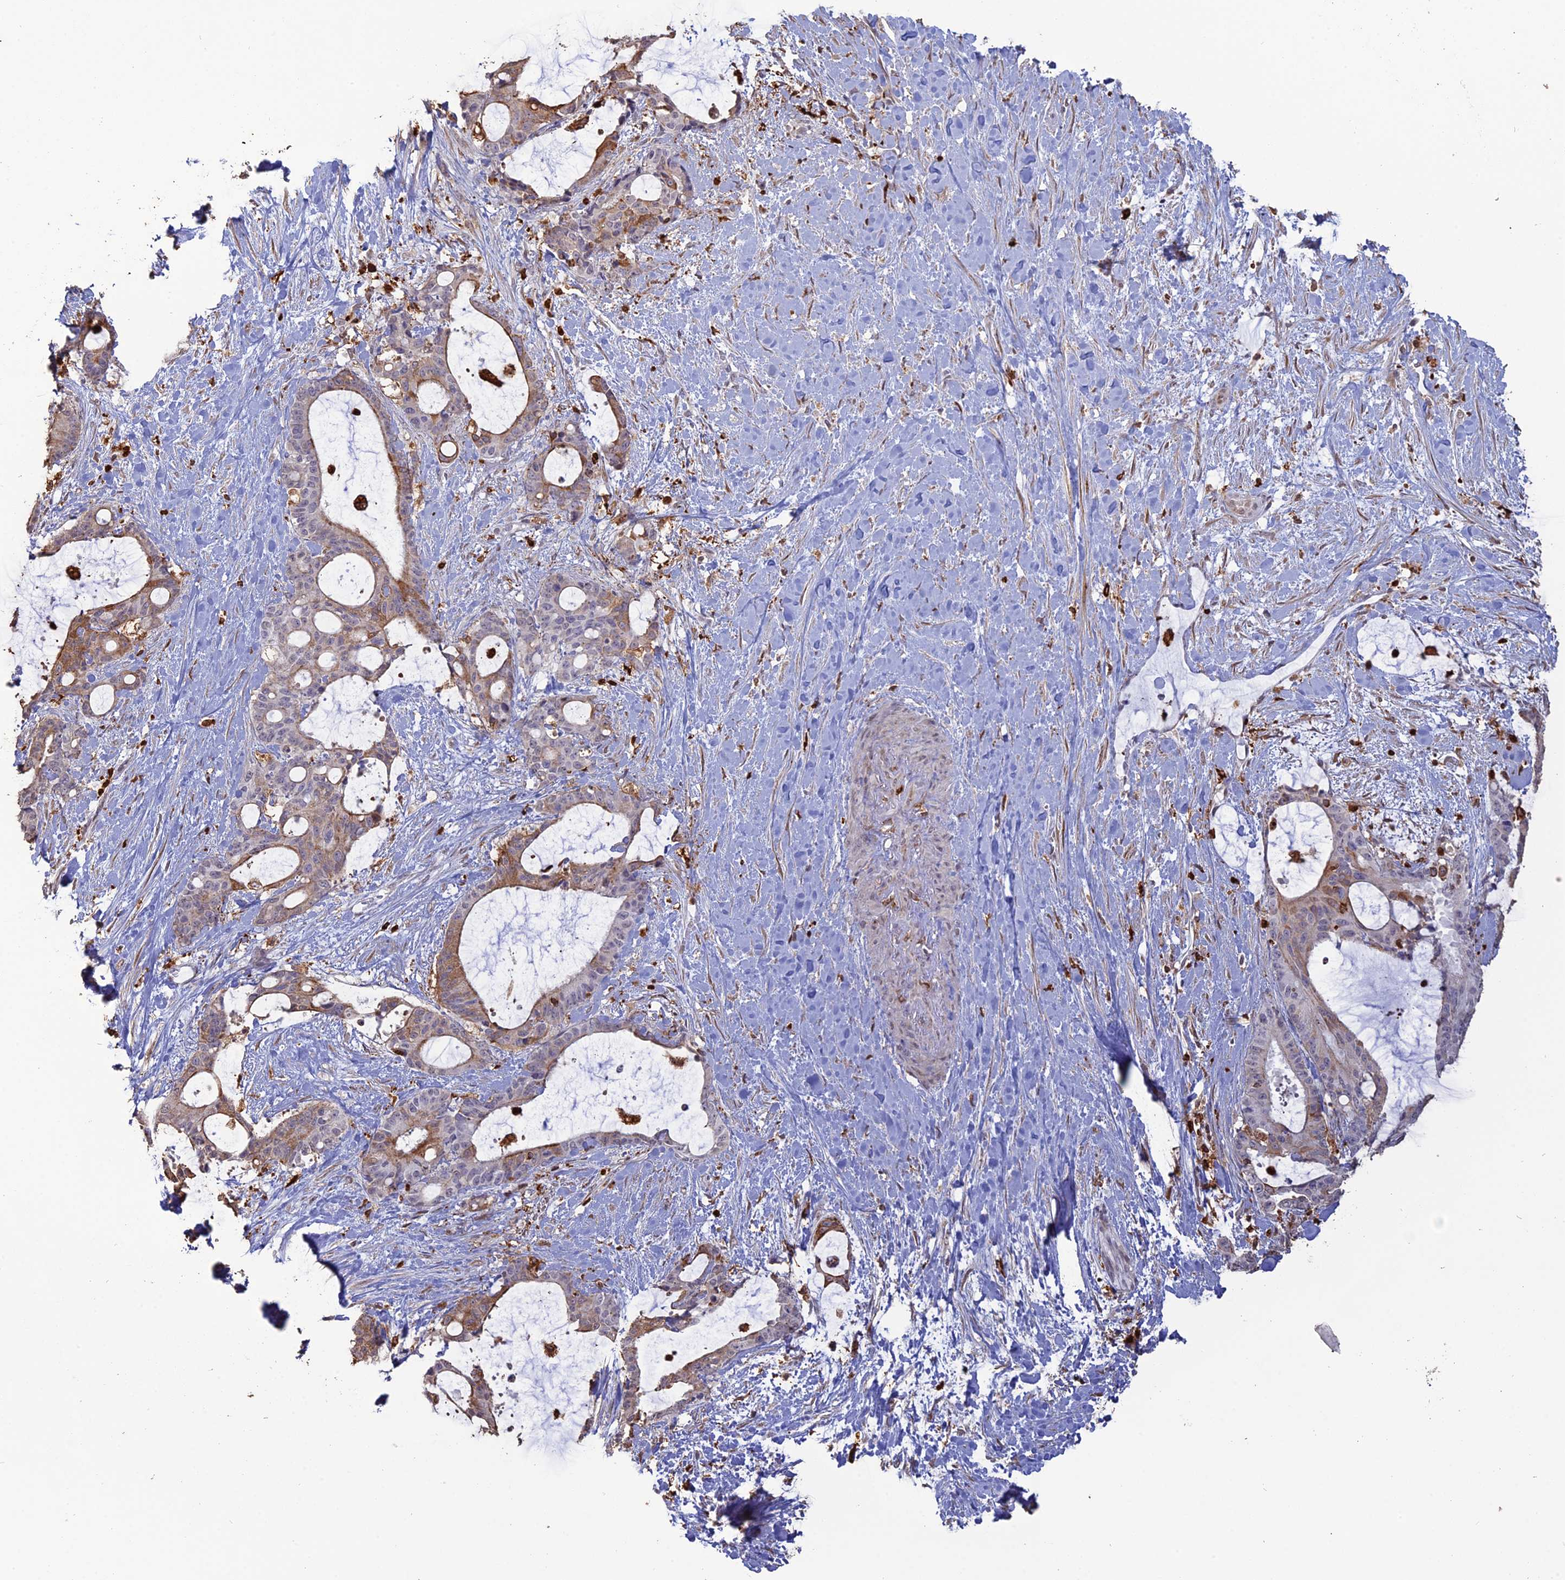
{"staining": {"intensity": "weak", "quantity": "25%-75%", "location": "cytoplasmic/membranous"}, "tissue": "liver cancer", "cell_type": "Tumor cells", "image_type": "cancer", "snomed": [{"axis": "morphology", "description": "Normal tissue, NOS"}, {"axis": "morphology", "description": "Cholangiocarcinoma"}, {"axis": "topography", "description": "Liver"}, {"axis": "topography", "description": "Peripheral nerve tissue"}], "caption": "Protein expression analysis of liver cholangiocarcinoma shows weak cytoplasmic/membranous staining in about 25%-75% of tumor cells.", "gene": "APOBR", "patient": {"sex": "female", "age": 73}}